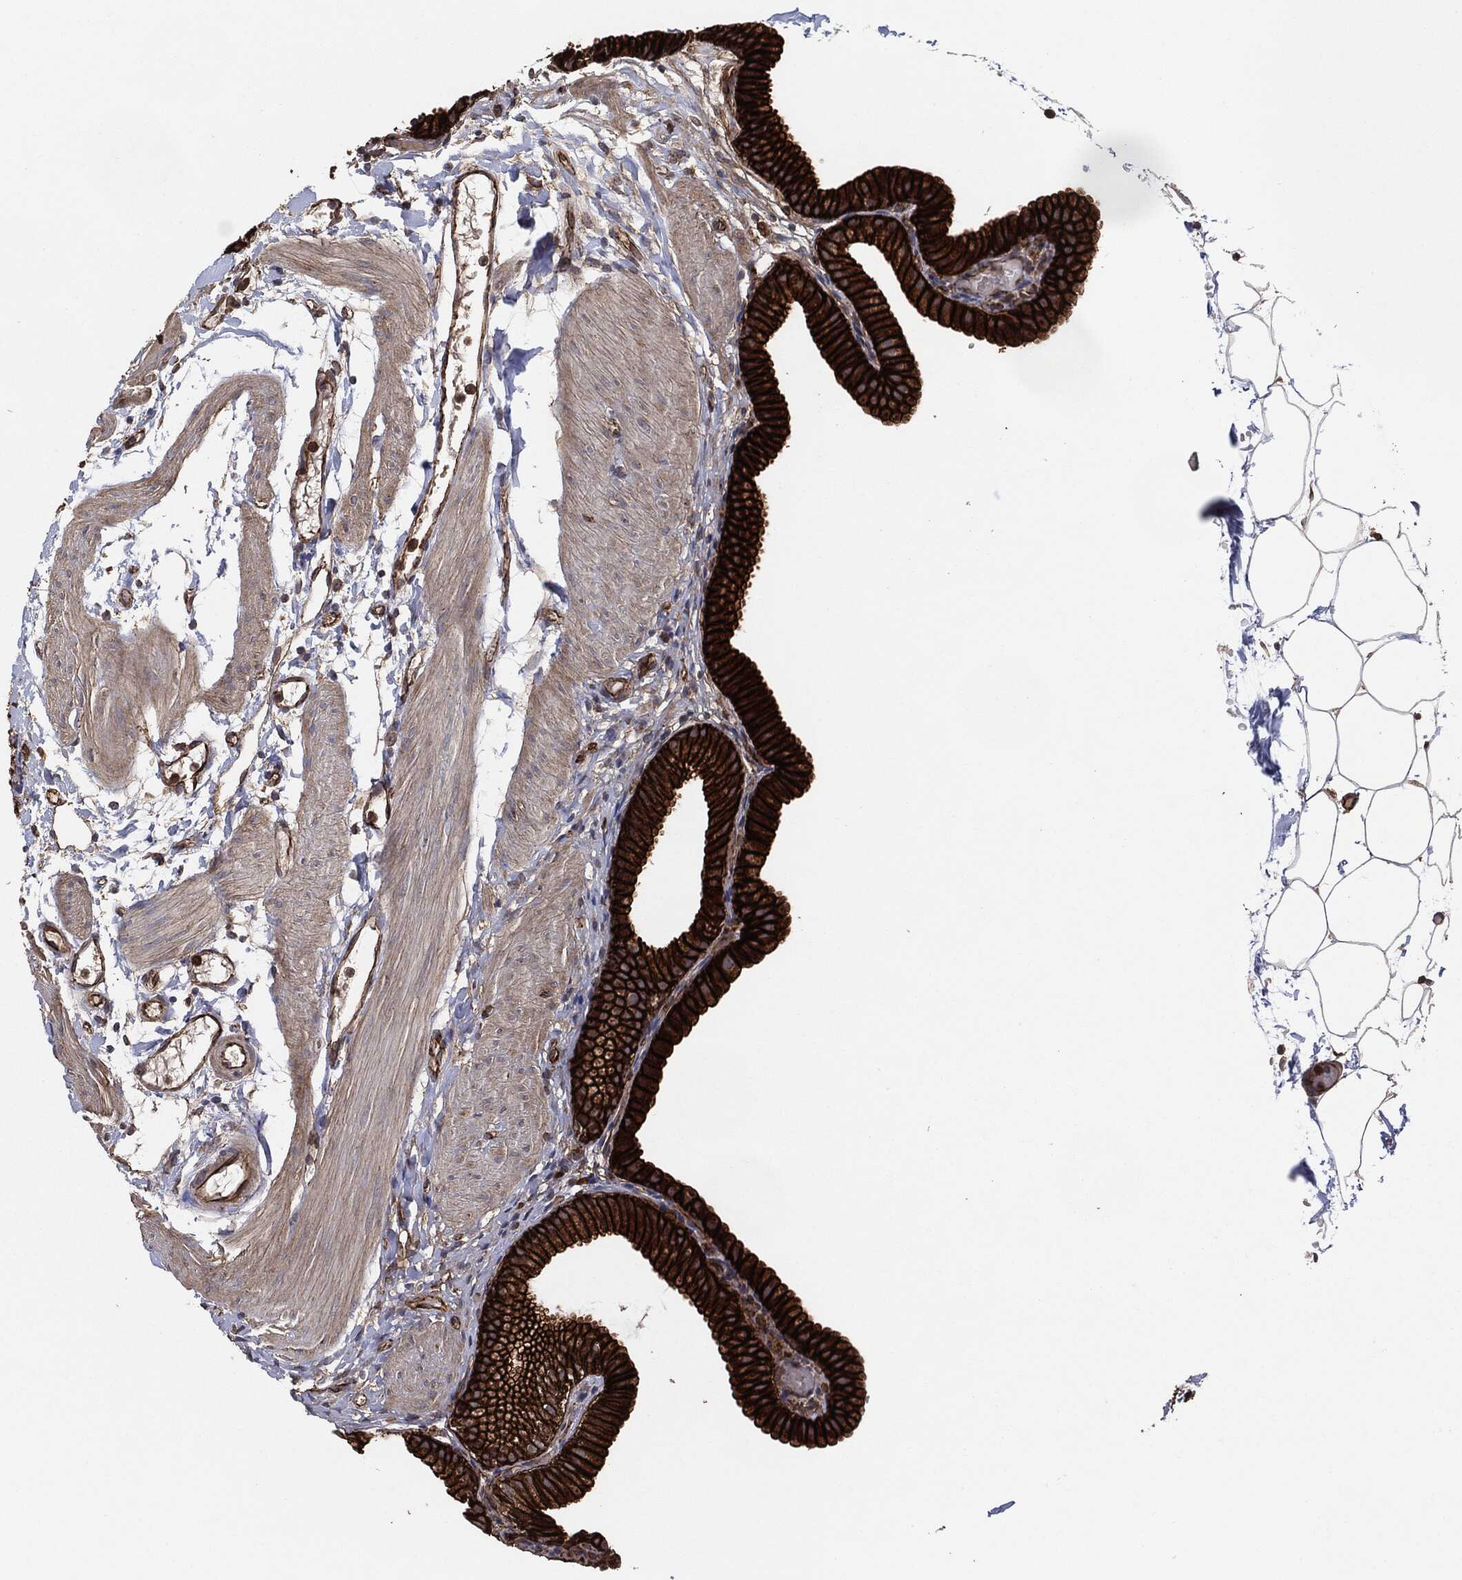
{"staining": {"intensity": "strong", "quantity": ">75%", "location": "cytoplasmic/membranous"}, "tissue": "gallbladder", "cell_type": "Glandular cells", "image_type": "normal", "snomed": [{"axis": "morphology", "description": "Normal tissue, NOS"}, {"axis": "topography", "description": "Gallbladder"}, {"axis": "topography", "description": "Peripheral nerve tissue"}], "caption": "This photomicrograph demonstrates immunohistochemistry staining of benign human gallbladder, with high strong cytoplasmic/membranous staining in approximately >75% of glandular cells.", "gene": "CTNNA1", "patient": {"sex": "female", "age": 45}}